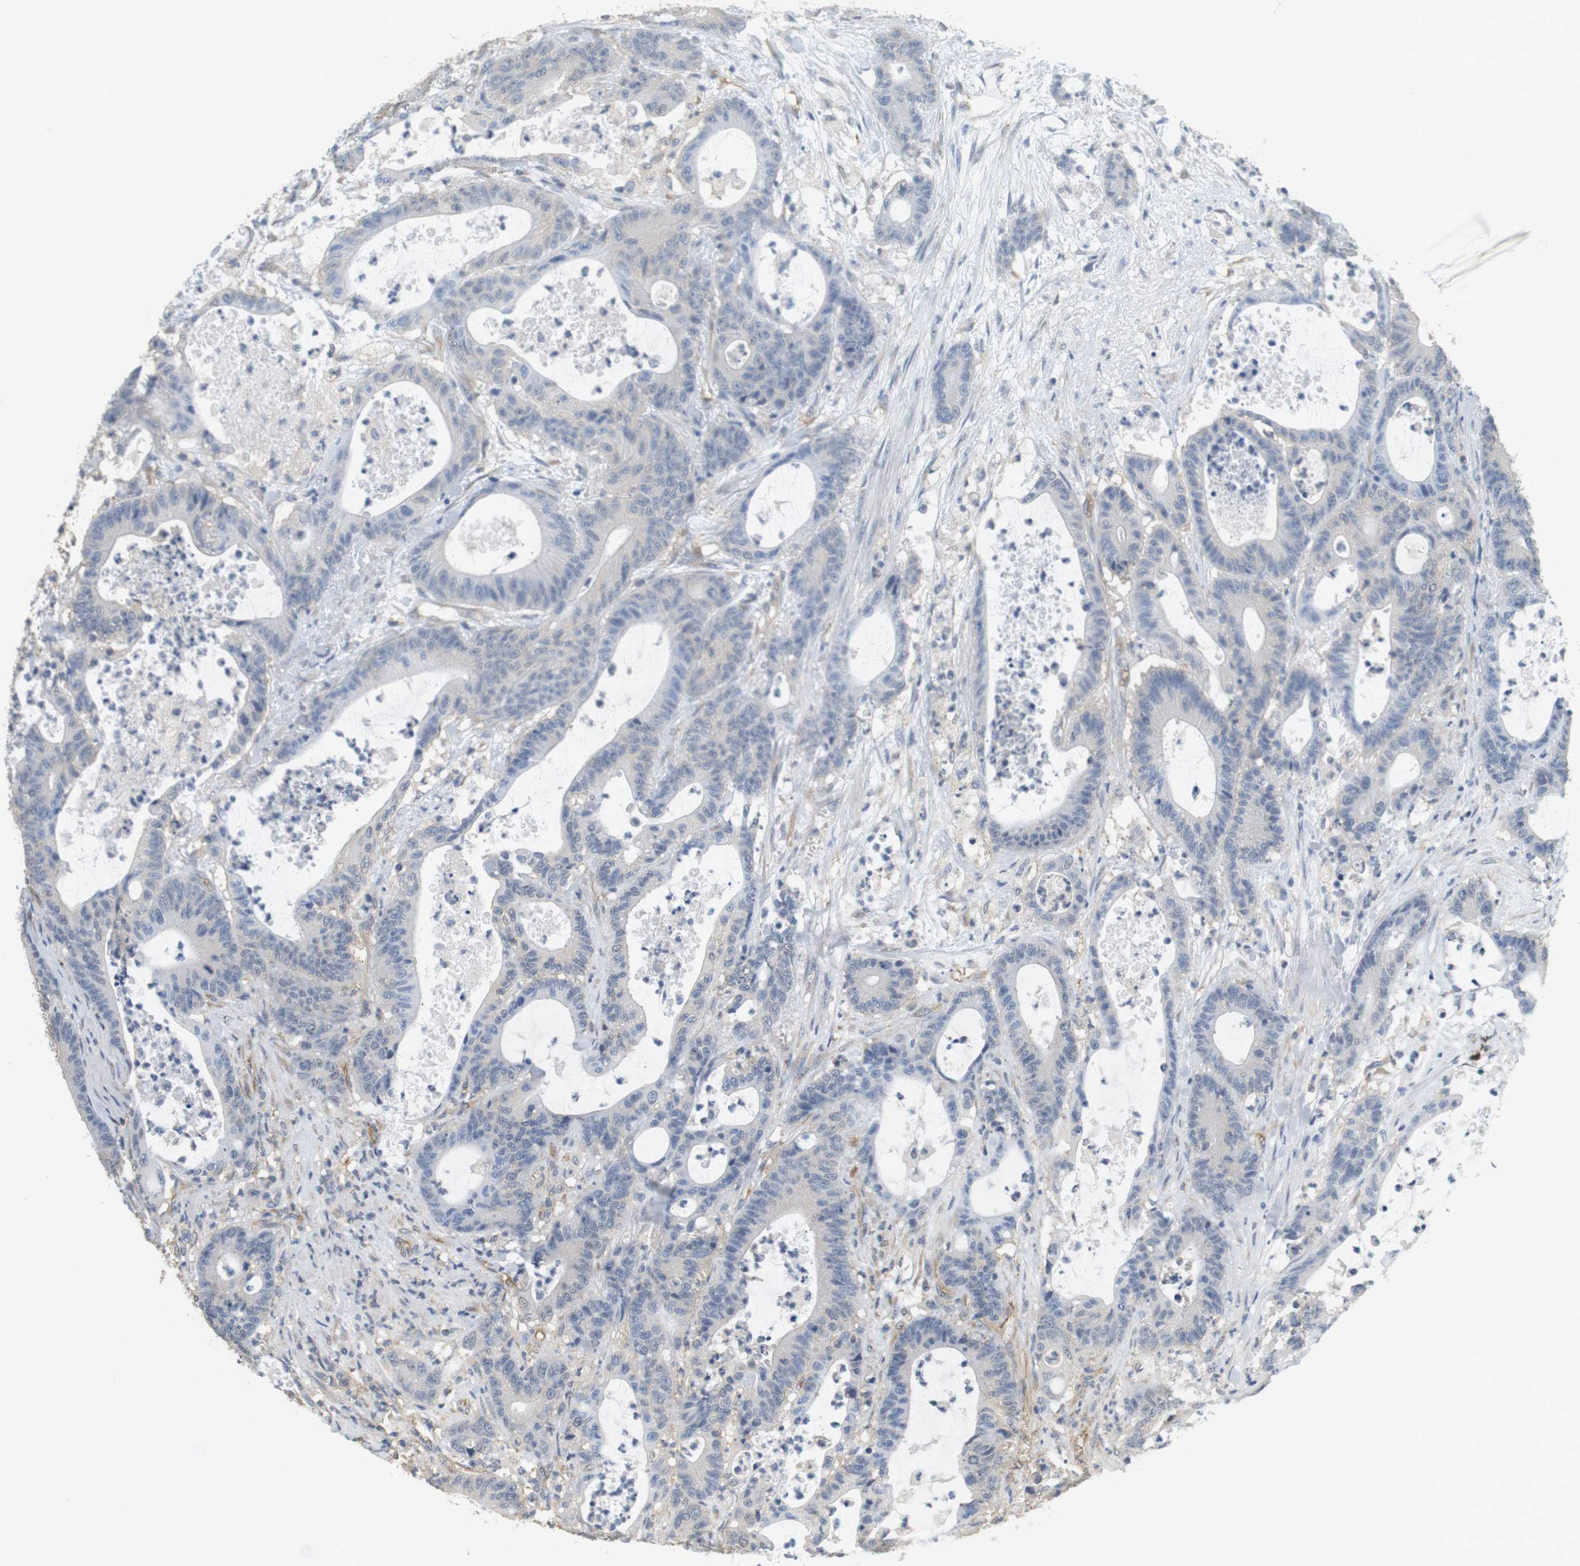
{"staining": {"intensity": "negative", "quantity": "none", "location": "none"}, "tissue": "colorectal cancer", "cell_type": "Tumor cells", "image_type": "cancer", "snomed": [{"axis": "morphology", "description": "Adenocarcinoma, NOS"}, {"axis": "topography", "description": "Colon"}], "caption": "This image is of colorectal adenocarcinoma stained with IHC to label a protein in brown with the nuclei are counter-stained blue. There is no expression in tumor cells.", "gene": "OSR1", "patient": {"sex": "female", "age": 84}}